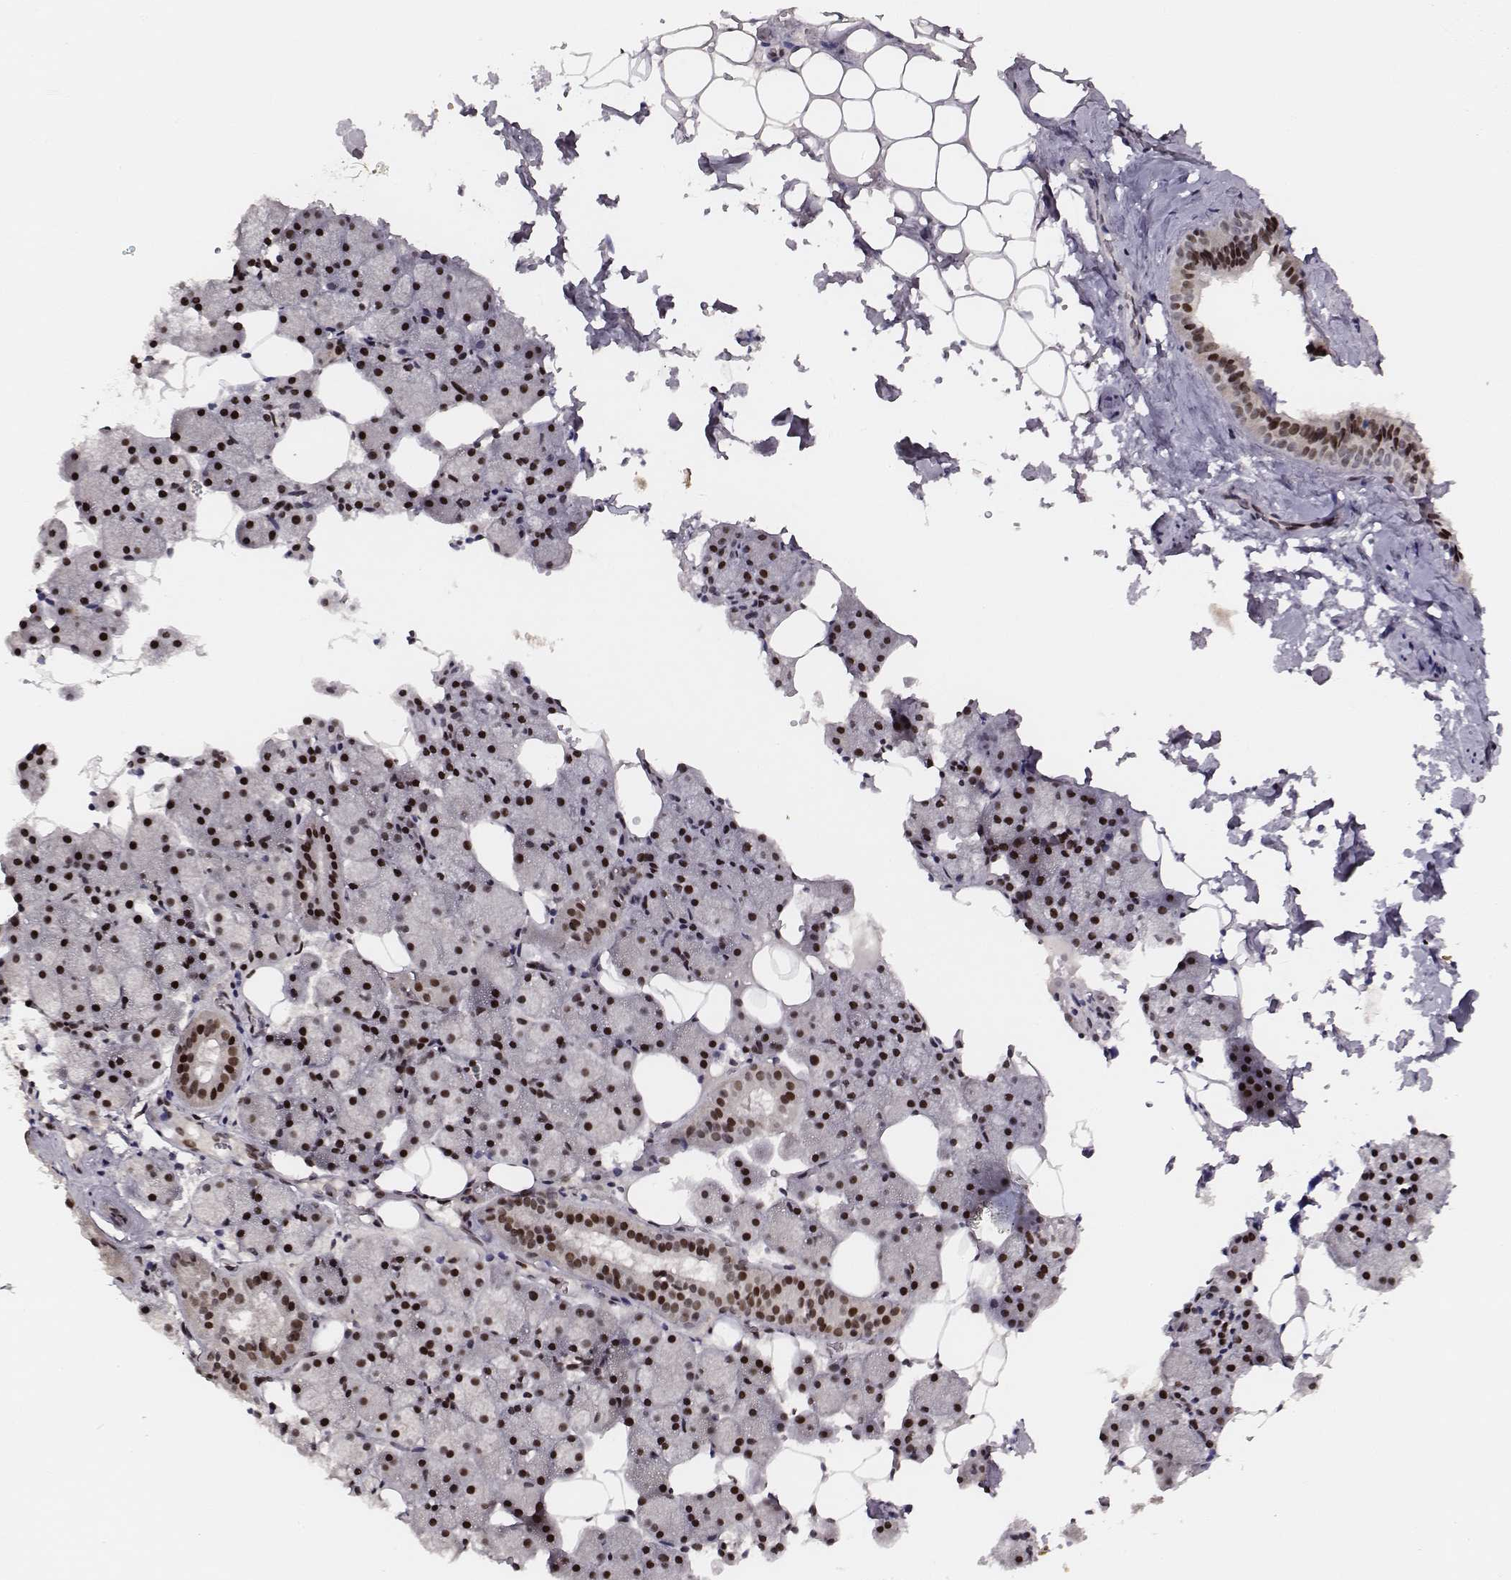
{"staining": {"intensity": "strong", "quantity": ">75%", "location": "nuclear"}, "tissue": "salivary gland", "cell_type": "Glandular cells", "image_type": "normal", "snomed": [{"axis": "morphology", "description": "Normal tissue, NOS"}, {"axis": "topography", "description": "Salivary gland"}], "caption": "Glandular cells exhibit high levels of strong nuclear staining in about >75% of cells in unremarkable human salivary gland. (DAB (3,3'-diaminobenzidine) IHC, brown staining for protein, blue staining for nuclei).", "gene": "PPARA", "patient": {"sex": "male", "age": 38}}